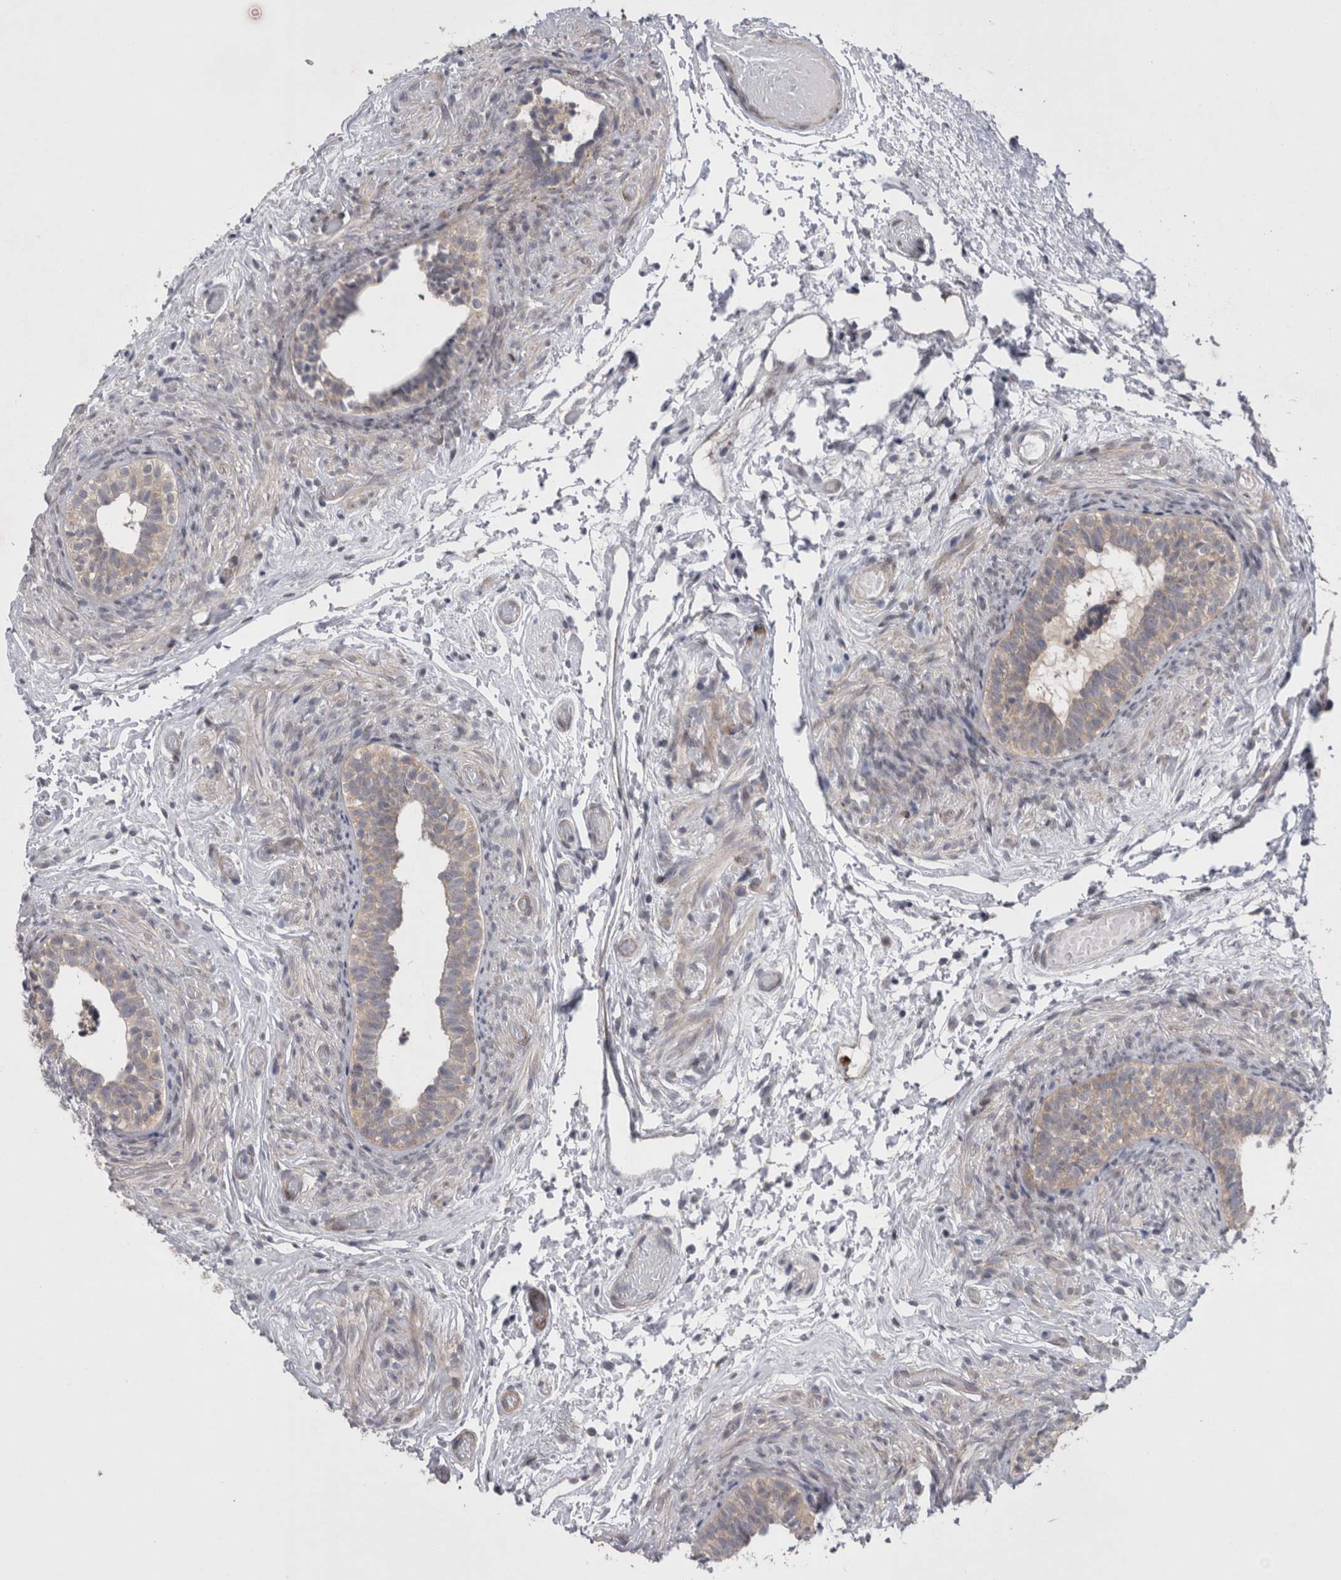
{"staining": {"intensity": "moderate", "quantity": "25%-75%", "location": "cytoplasmic/membranous"}, "tissue": "epididymis", "cell_type": "Glandular cells", "image_type": "normal", "snomed": [{"axis": "morphology", "description": "Normal tissue, NOS"}, {"axis": "topography", "description": "Epididymis"}], "caption": "DAB (3,3'-diaminobenzidine) immunohistochemical staining of unremarkable epididymis exhibits moderate cytoplasmic/membranous protein expression in about 25%-75% of glandular cells. Nuclei are stained in blue.", "gene": "DDX6", "patient": {"sex": "male", "age": 5}}